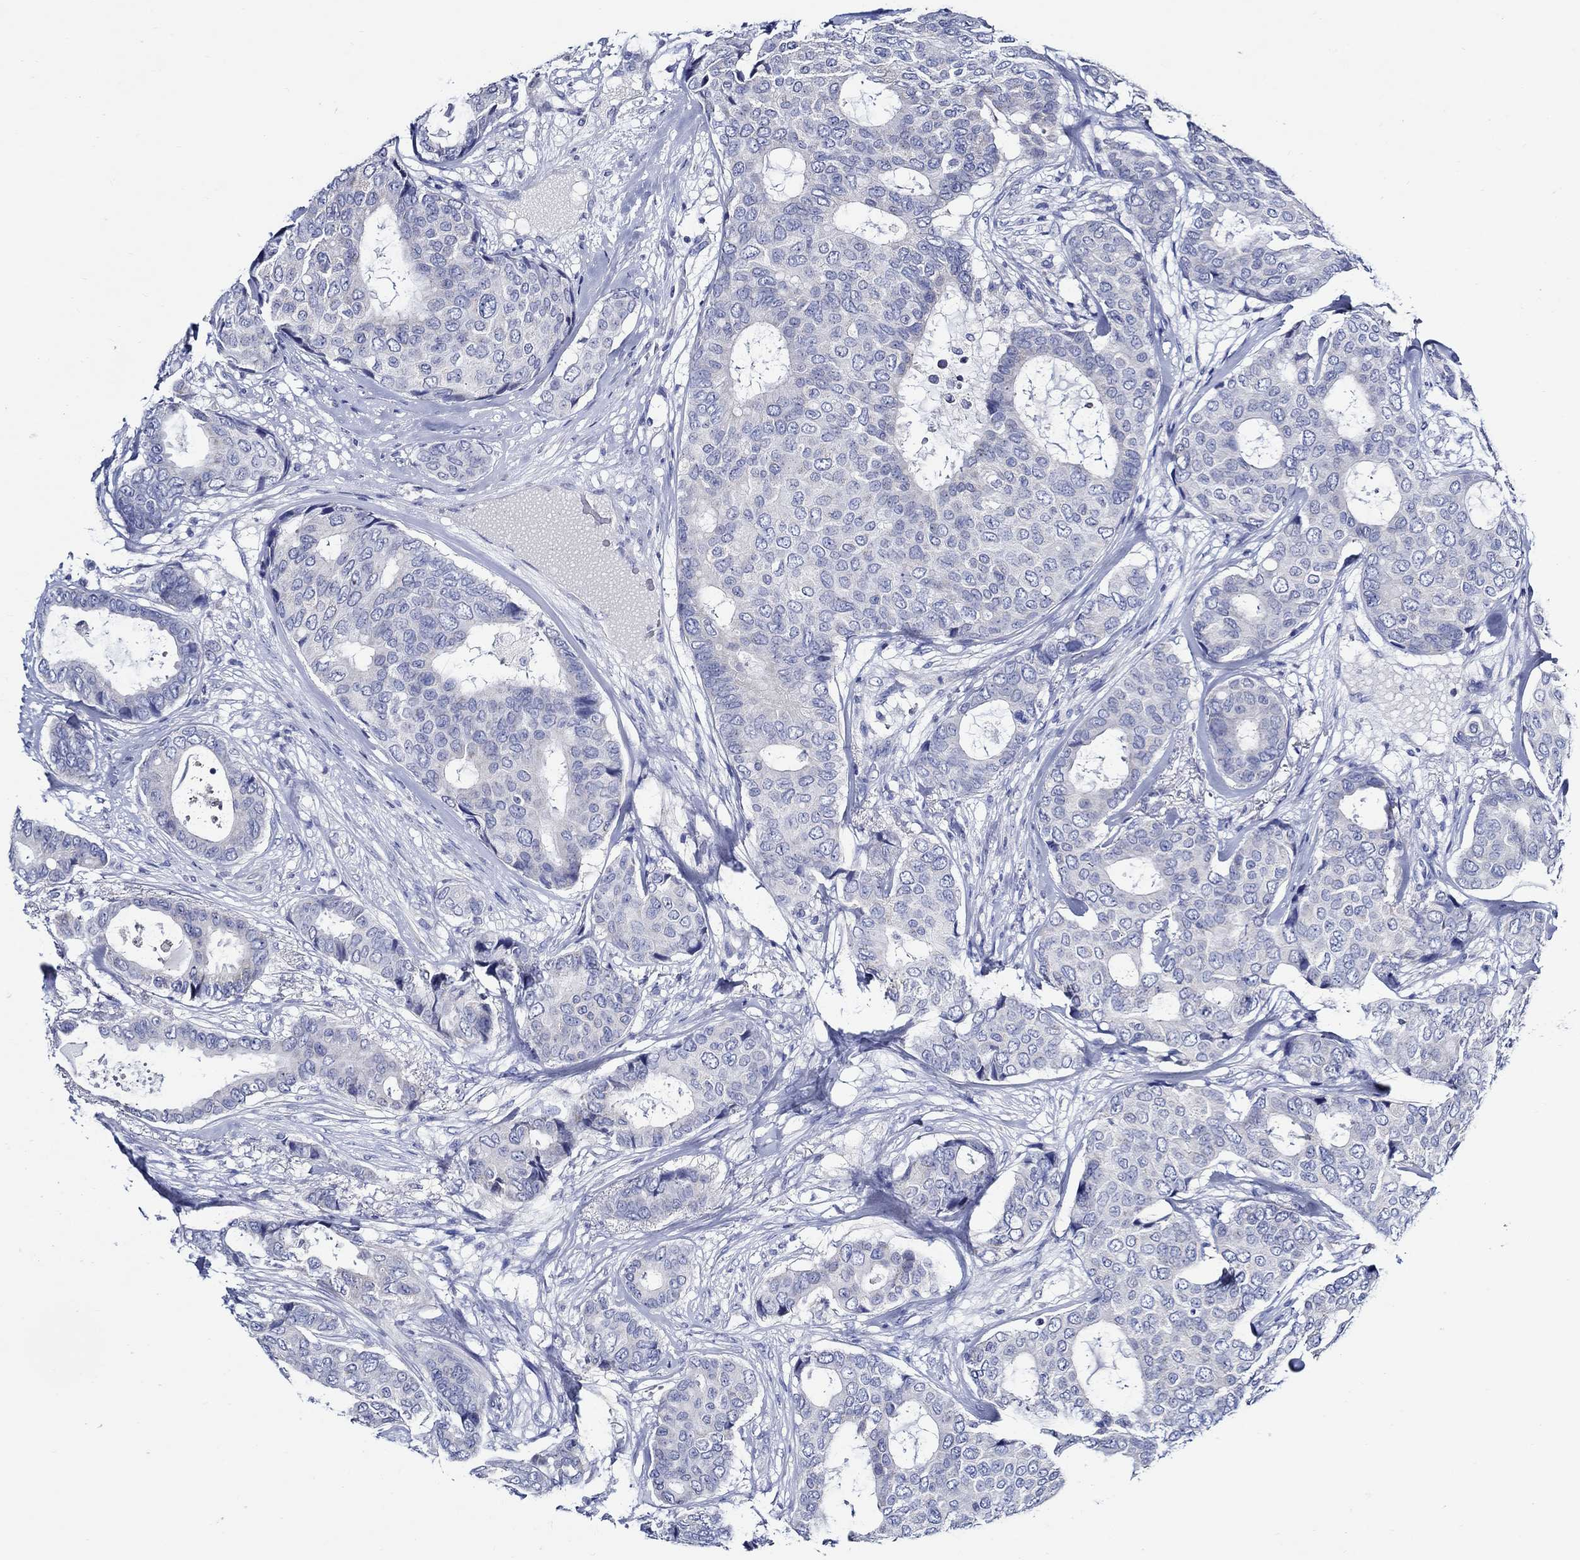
{"staining": {"intensity": "negative", "quantity": "none", "location": "none"}, "tissue": "breast cancer", "cell_type": "Tumor cells", "image_type": "cancer", "snomed": [{"axis": "morphology", "description": "Duct carcinoma"}, {"axis": "topography", "description": "Breast"}], "caption": "This is an immunohistochemistry (IHC) photomicrograph of breast invasive ductal carcinoma. There is no expression in tumor cells.", "gene": "SKOR1", "patient": {"sex": "female", "age": 75}}